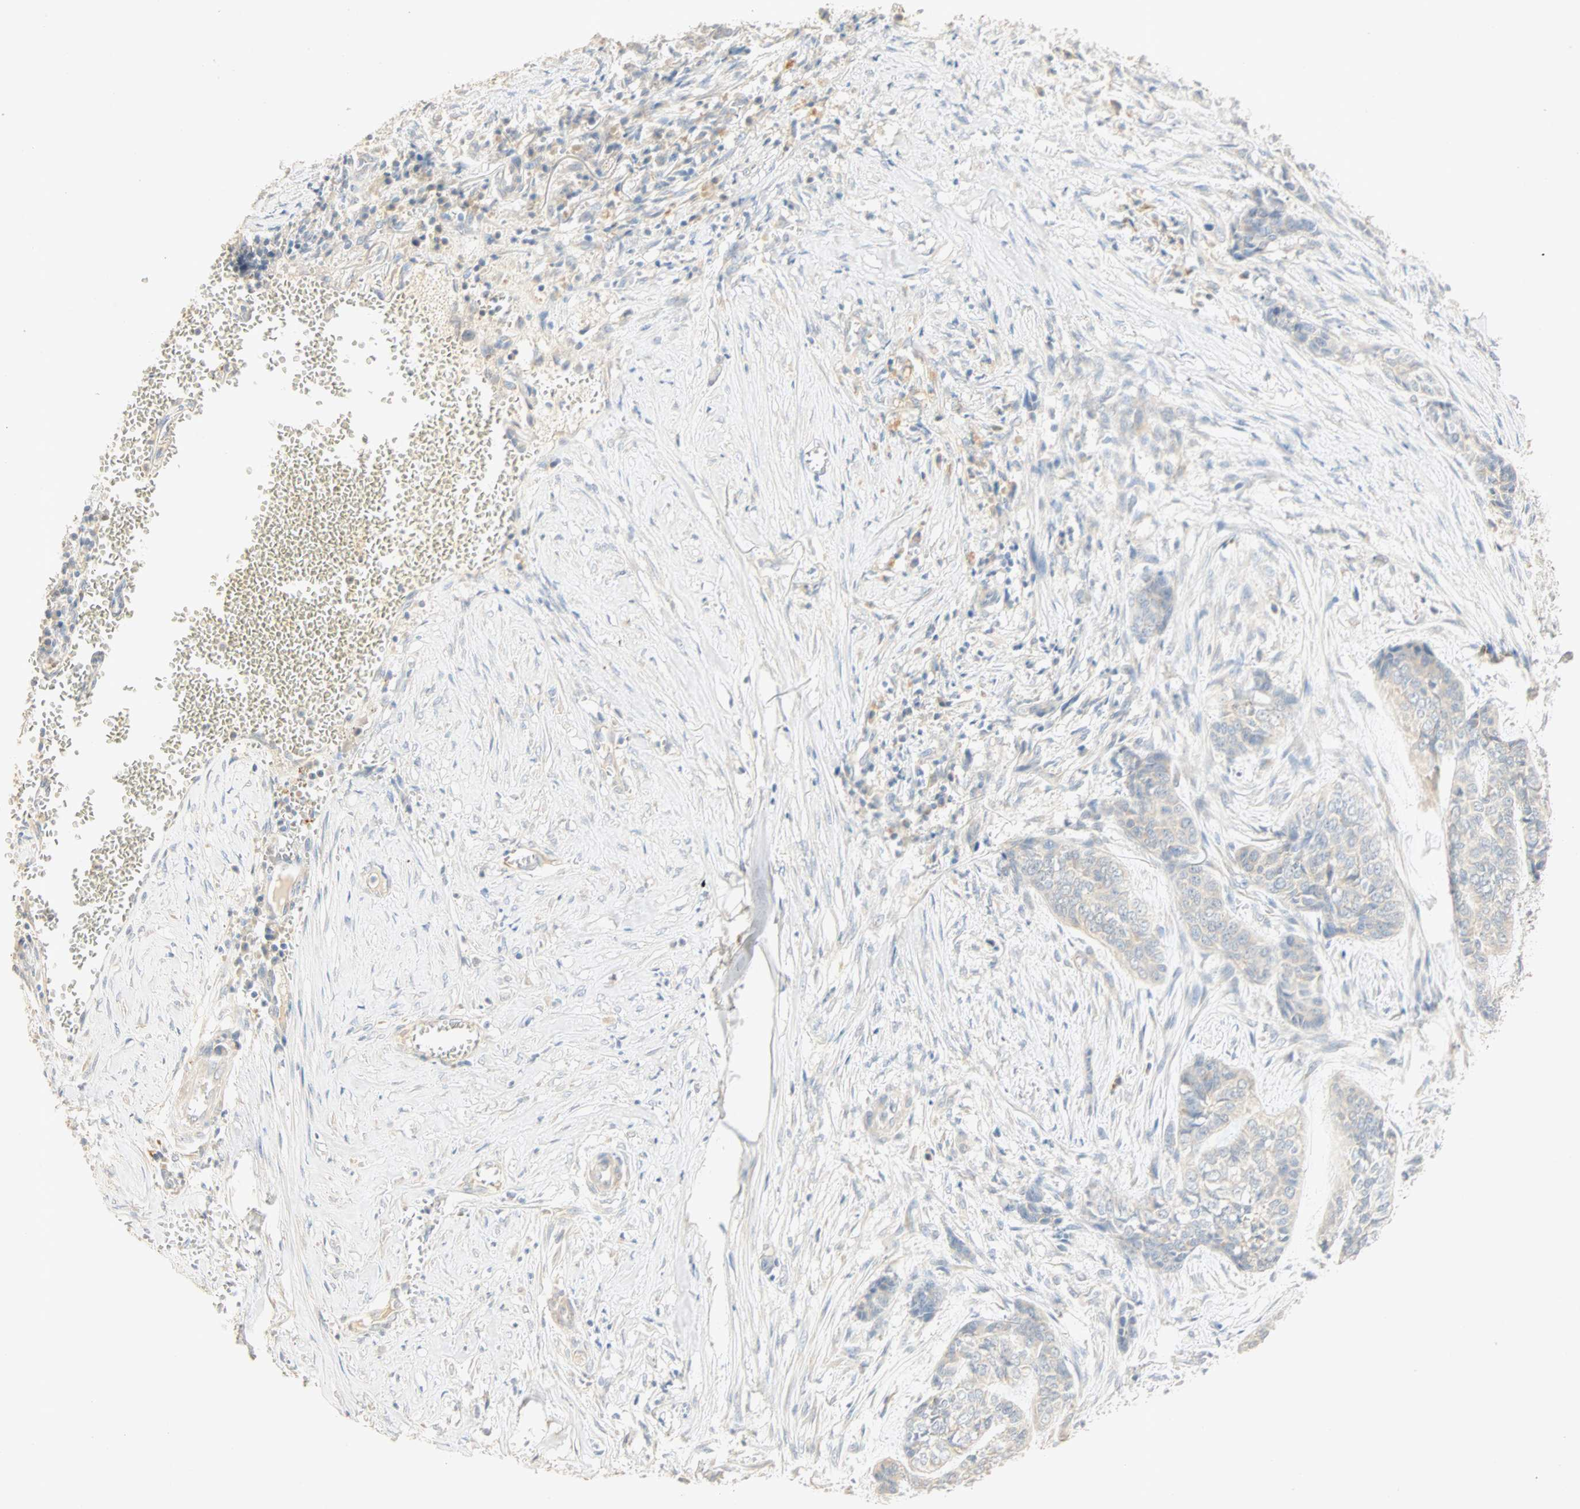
{"staining": {"intensity": "negative", "quantity": "none", "location": "none"}, "tissue": "skin cancer", "cell_type": "Tumor cells", "image_type": "cancer", "snomed": [{"axis": "morphology", "description": "Basal cell carcinoma"}, {"axis": "topography", "description": "Skin"}], "caption": "Histopathology image shows no protein positivity in tumor cells of skin cancer tissue.", "gene": "SELENBP1", "patient": {"sex": "female", "age": 64}}